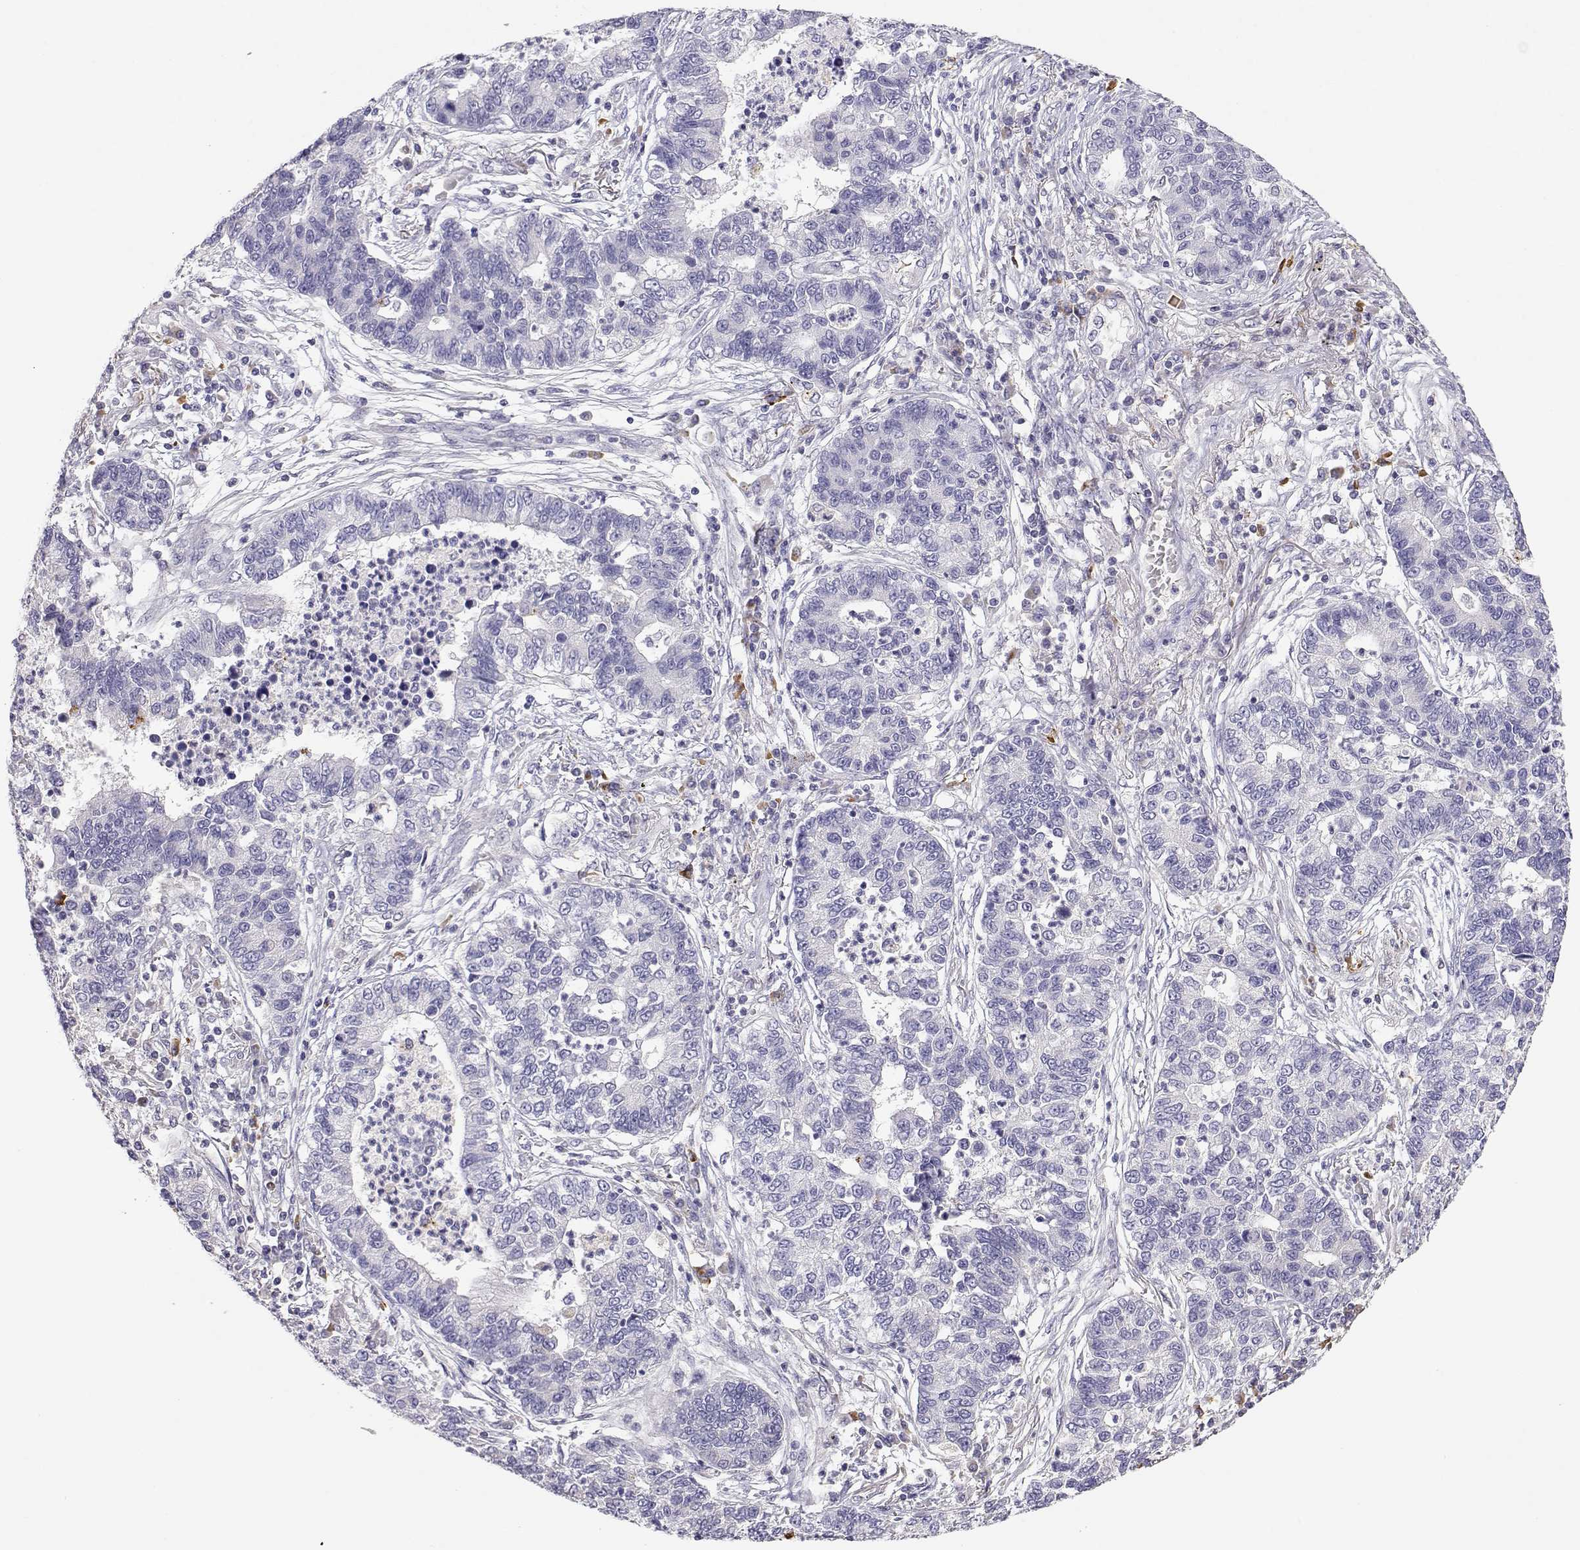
{"staining": {"intensity": "negative", "quantity": "none", "location": "none"}, "tissue": "lung cancer", "cell_type": "Tumor cells", "image_type": "cancer", "snomed": [{"axis": "morphology", "description": "Adenocarcinoma, NOS"}, {"axis": "topography", "description": "Lung"}], "caption": "High magnification brightfield microscopy of lung adenocarcinoma stained with DAB (brown) and counterstained with hematoxylin (blue): tumor cells show no significant staining.", "gene": "CDHR1", "patient": {"sex": "female", "age": 57}}